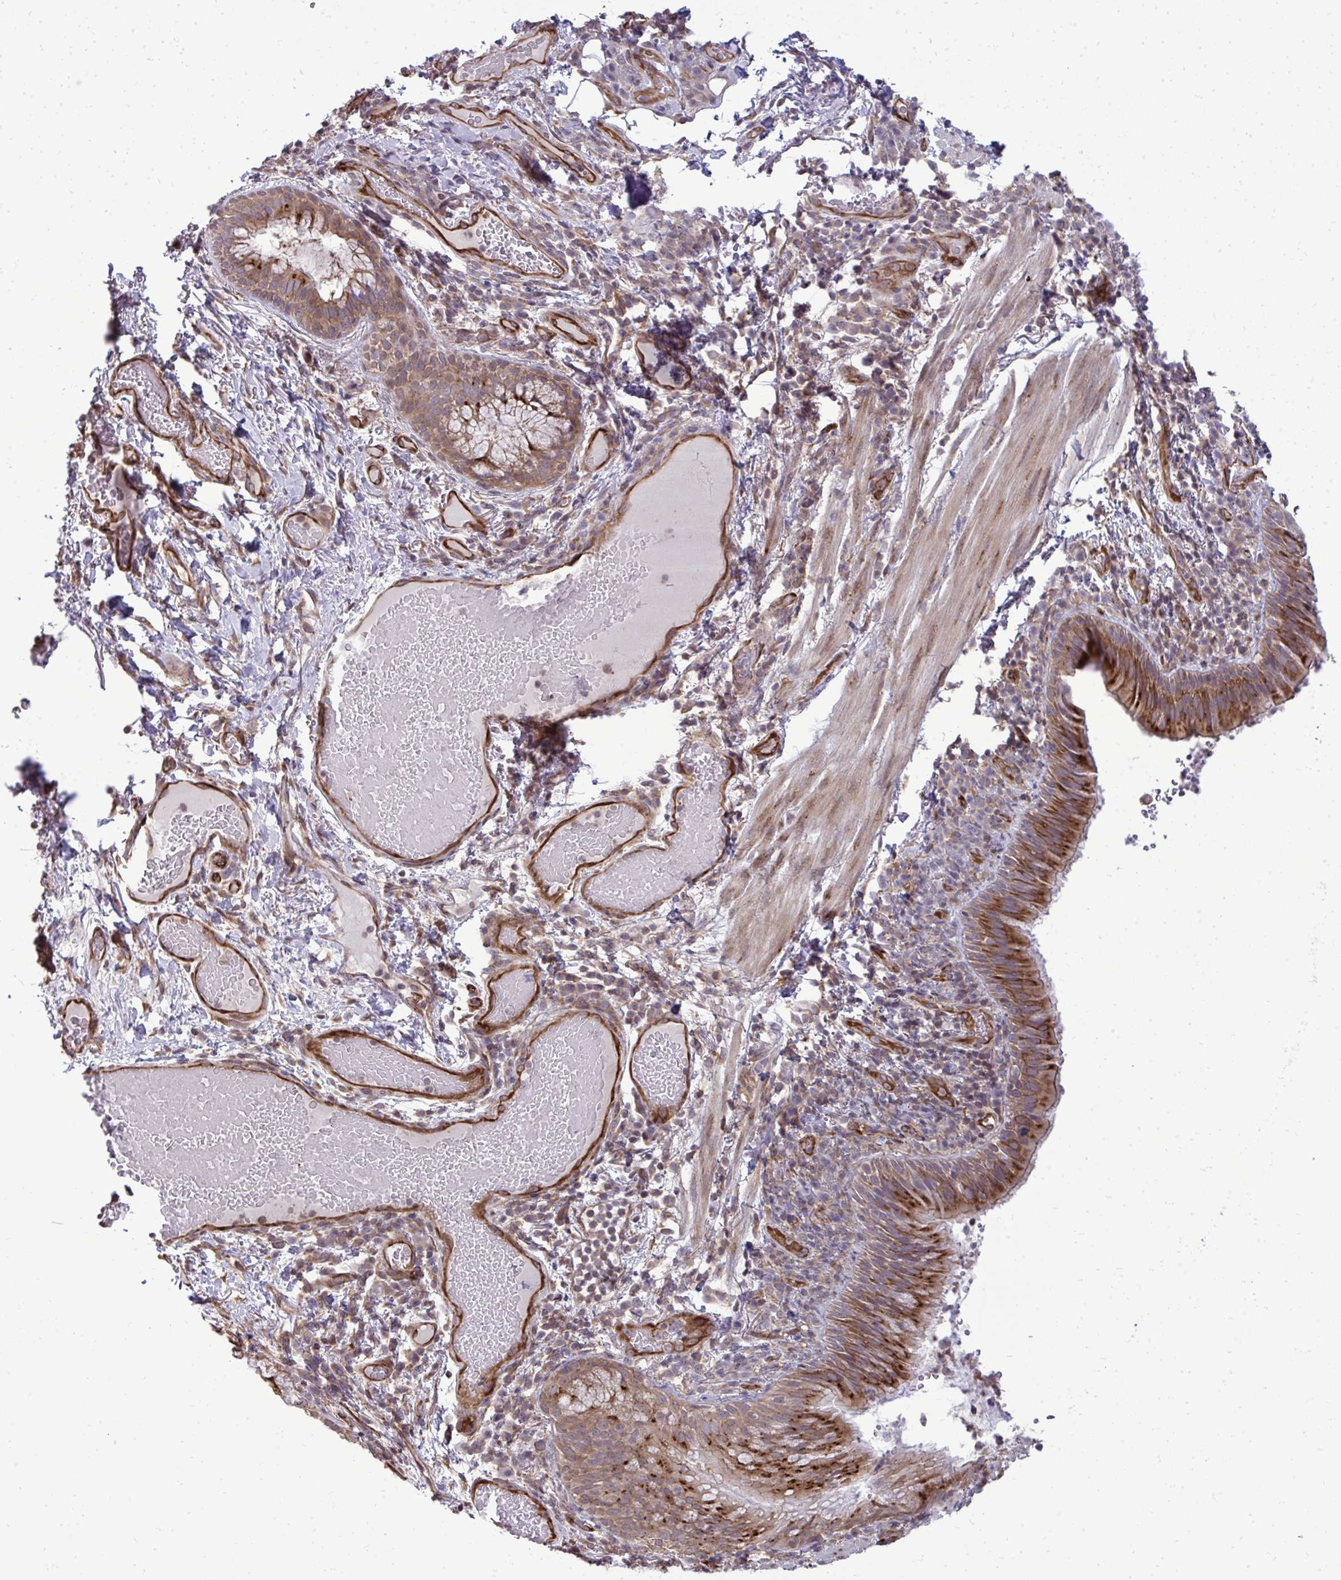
{"staining": {"intensity": "strong", "quantity": "25%-75%", "location": "cytoplasmic/membranous"}, "tissue": "bronchus", "cell_type": "Respiratory epithelial cells", "image_type": "normal", "snomed": [{"axis": "morphology", "description": "Normal tissue, NOS"}, {"axis": "topography", "description": "Lymph node"}, {"axis": "topography", "description": "Bronchus"}], "caption": "IHC staining of normal bronchus, which displays high levels of strong cytoplasmic/membranous expression in approximately 25%-75% of respiratory epithelial cells indicating strong cytoplasmic/membranous protein expression. The staining was performed using DAB (brown) for protein detection and nuclei were counterstained in hematoxylin (blue).", "gene": "FUT10", "patient": {"sex": "male", "age": 56}}